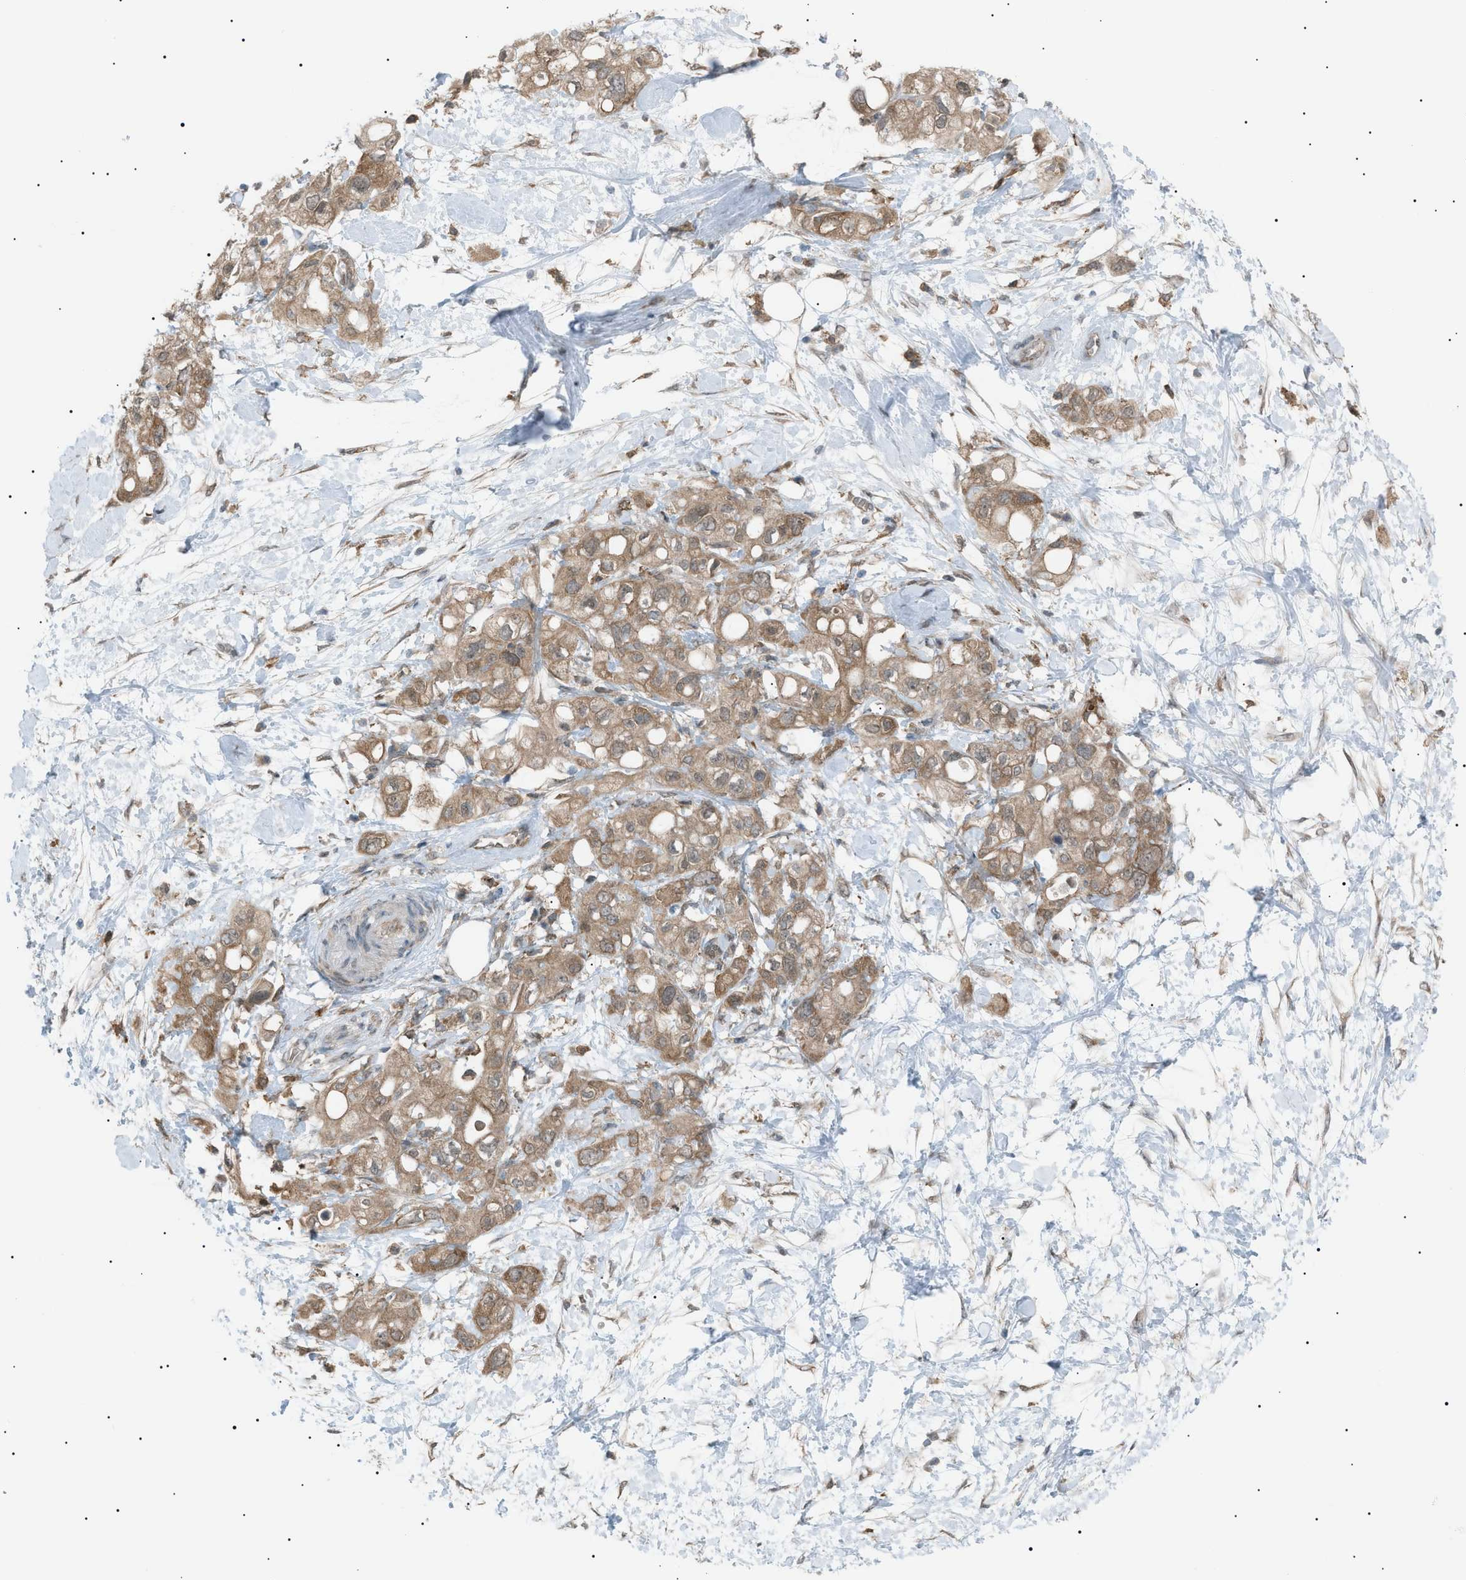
{"staining": {"intensity": "moderate", "quantity": ">75%", "location": "cytoplasmic/membranous"}, "tissue": "pancreatic cancer", "cell_type": "Tumor cells", "image_type": "cancer", "snomed": [{"axis": "morphology", "description": "Adenocarcinoma, NOS"}, {"axis": "topography", "description": "Pancreas"}], "caption": "Pancreatic cancer was stained to show a protein in brown. There is medium levels of moderate cytoplasmic/membranous expression in approximately >75% of tumor cells.", "gene": "LPIN2", "patient": {"sex": "female", "age": 56}}